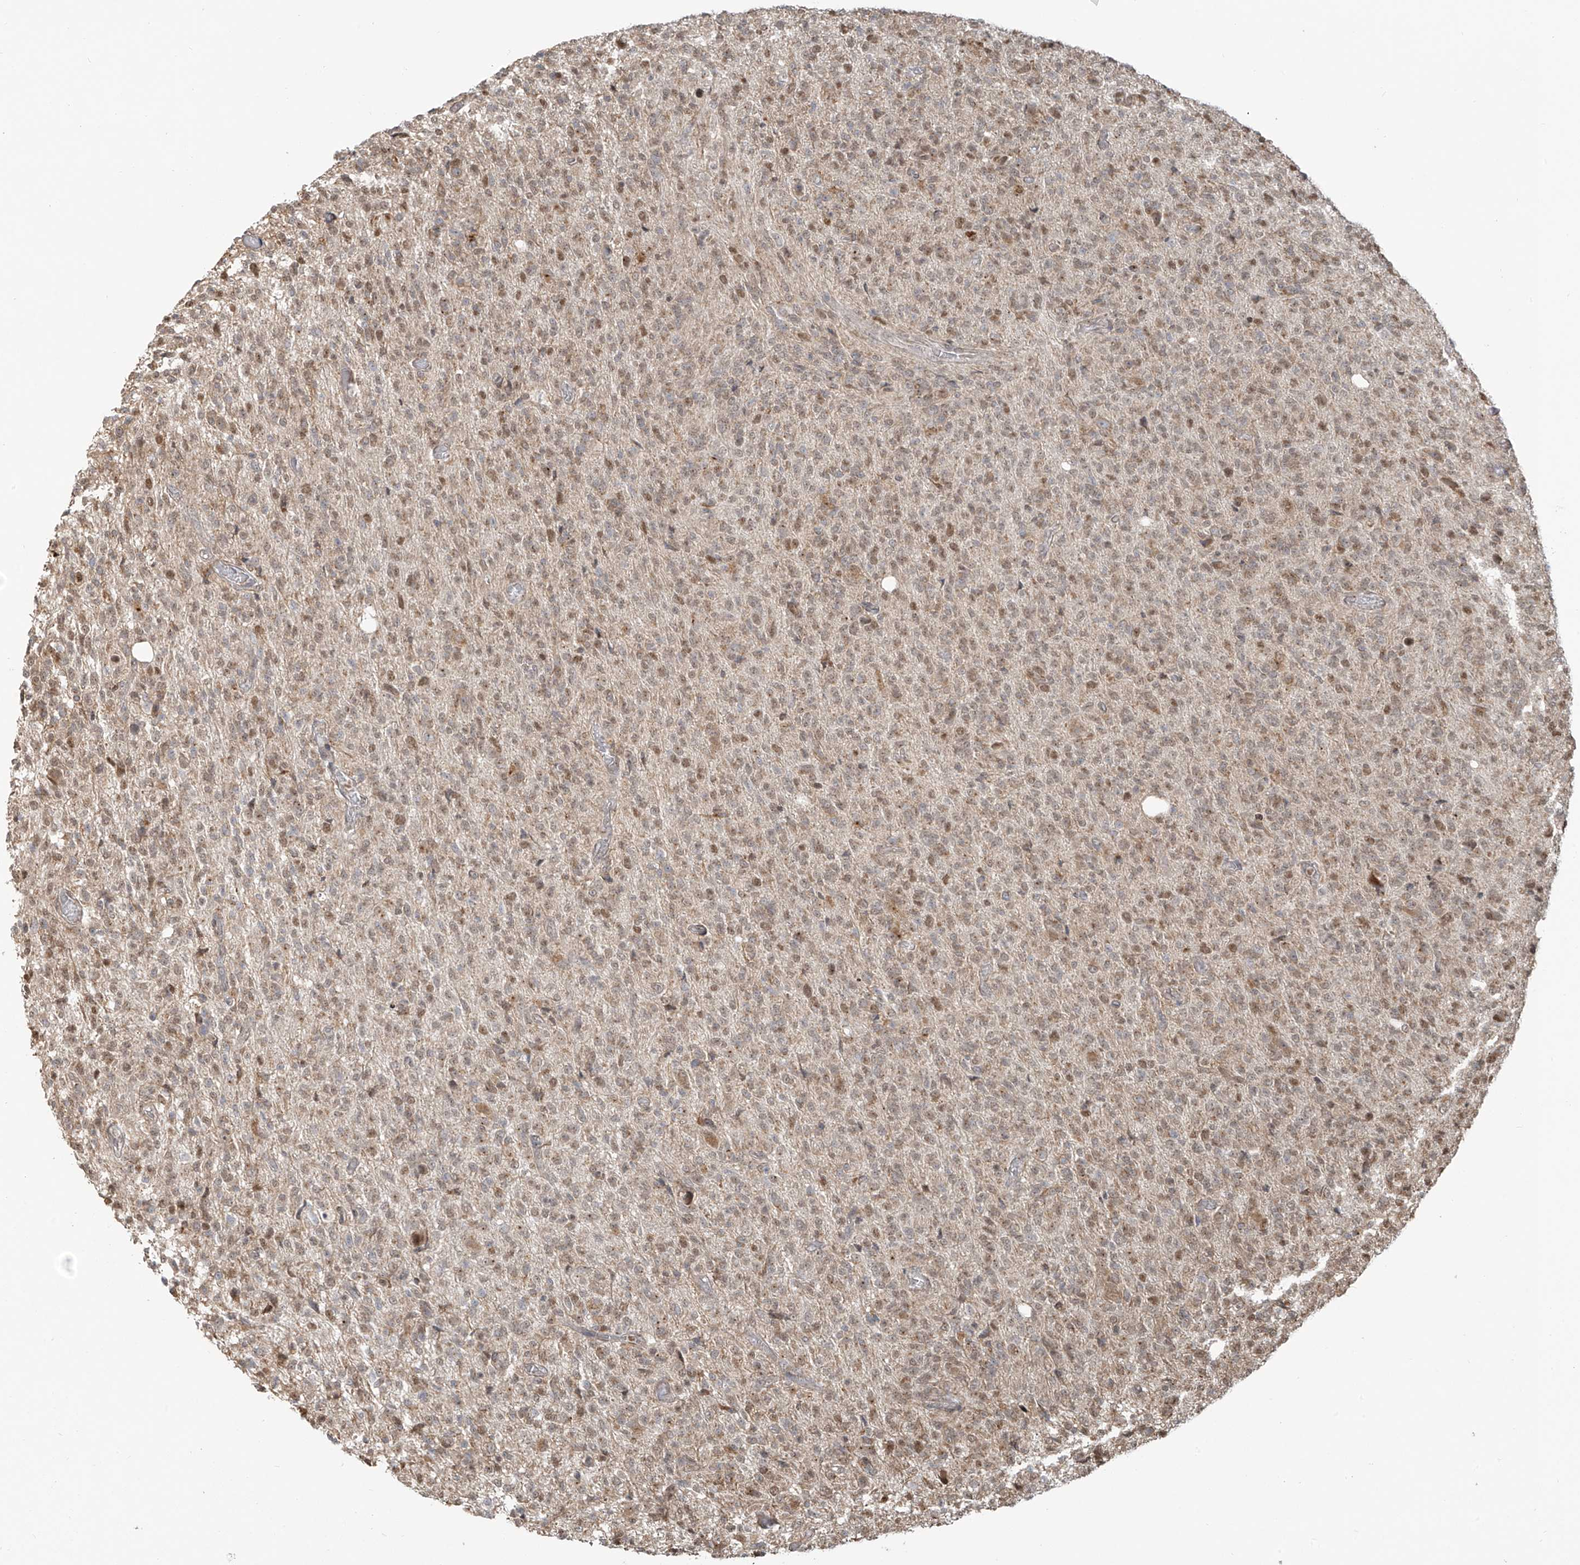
{"staining": {"intensity": "weak", "quantity": "25%-75%", "location": "nuclear"}, "tissue": "glioma", "cell_type": "Tumor cells", "image_type": "cancer", "snomed": [{"axis": "morphology", "description": "Glioma, malignant, High grade"}, {"axis": "topography", "description": "Brain"}], "caption": "Brown immunohistochemical staining in human glioma demonstrates weak nuclear positivity in about 25%-75% of tumor cells.", "gene": "VMP1", "patient": {"sex": "female", "age": 57}}